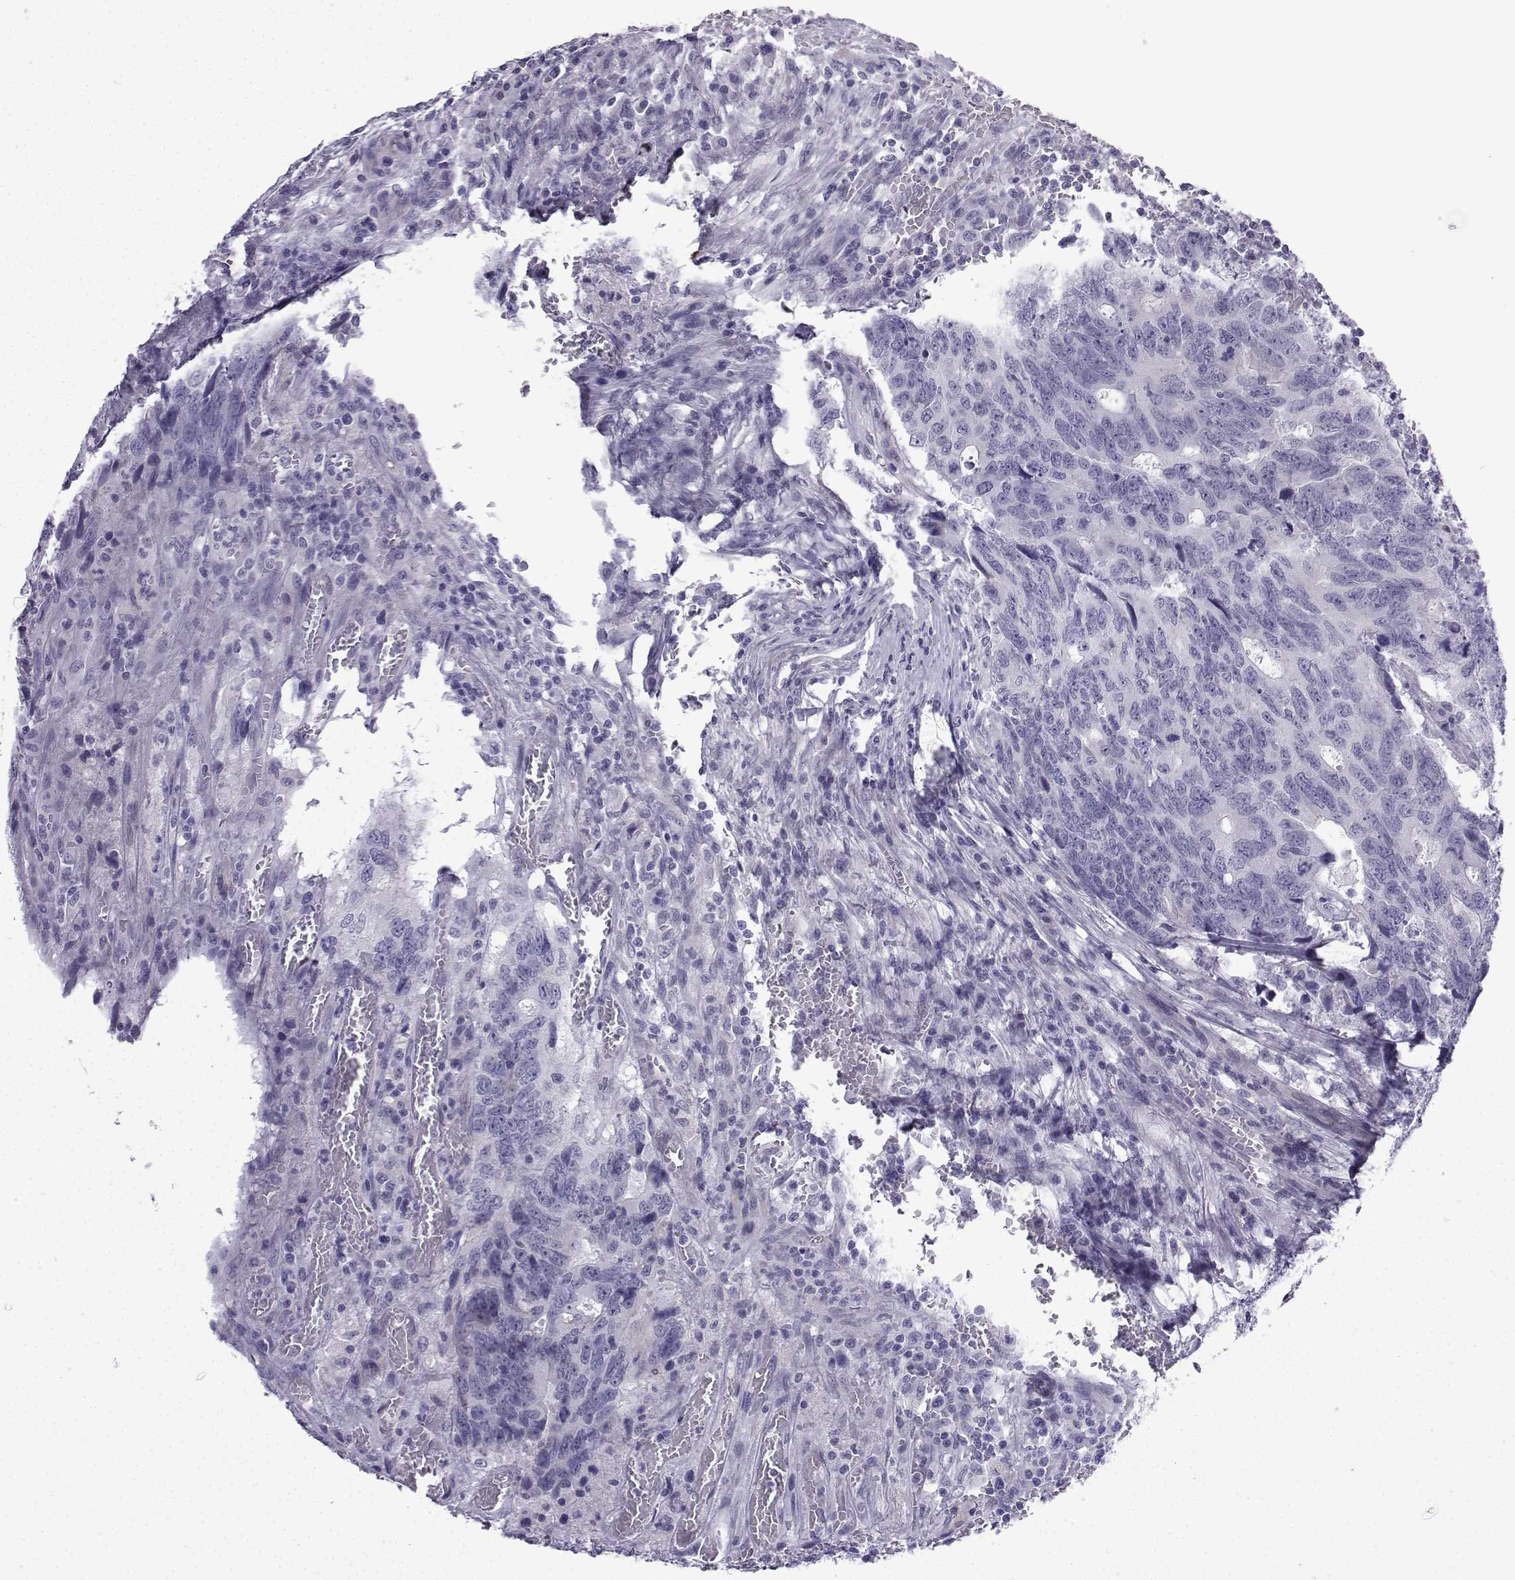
{"staining": {"intensity": "negative", "quantity": "none", "location": "none"}, "tissue": "colorectal cancer", "cell_type": "Tumor cells", "image_type": "cancer", "snomed": [{"axis": "morphology", "description": "Adenocarcinoma, NOS"}, {"axis": "topography", "description": "Colon"}], "caption": "High magnification brightfield microscopy of colorectal adenocarcinoma stained with DAB (brown) and counterstained with hematoxylin (blue): tumor cells show no significant staining. (Stains: DAB IHC with hematoxylin counter stain, Microscopy: brightfield microscopy at high magnification).", "gene": "CFAP53", "patient": {"sex": "female", "age": 77}}